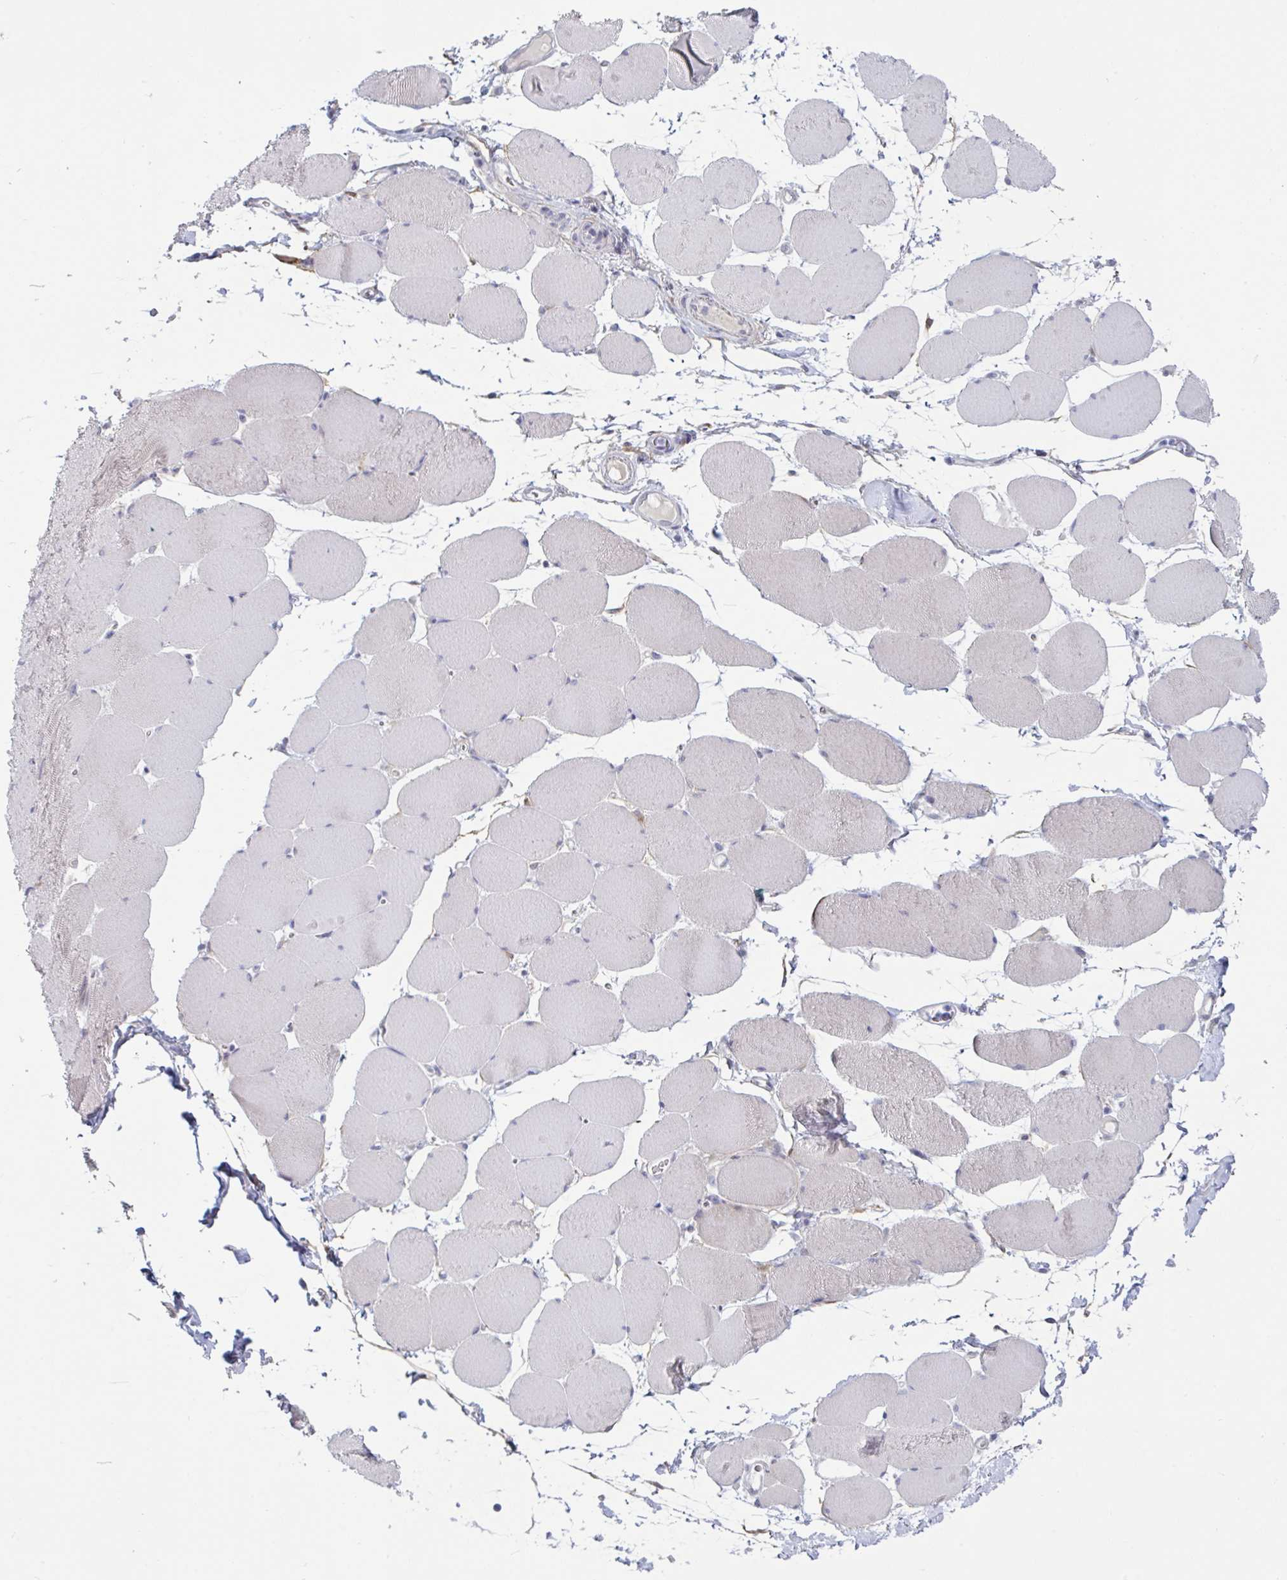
{"staining": {"intensity": "negative", "quantity": "none", "location": "none"}, "tissue": "skeletal muscle", "cell_type": "Myocytes", "image_type": "normal", "snomed": [{"axis": "morphology", "description": "Normal tissue, NOS"}, {"axis": "topography", "description": "Skeletal muscle"}], "caption": "DAB (3,3'-diaminobenzidine) immunohistochemical staining of unremarkable human skeletal muscle displays no significant expression in myocytes.", "gene": "TCEAL8", "patient": {"sex": "female", "age": 75}}